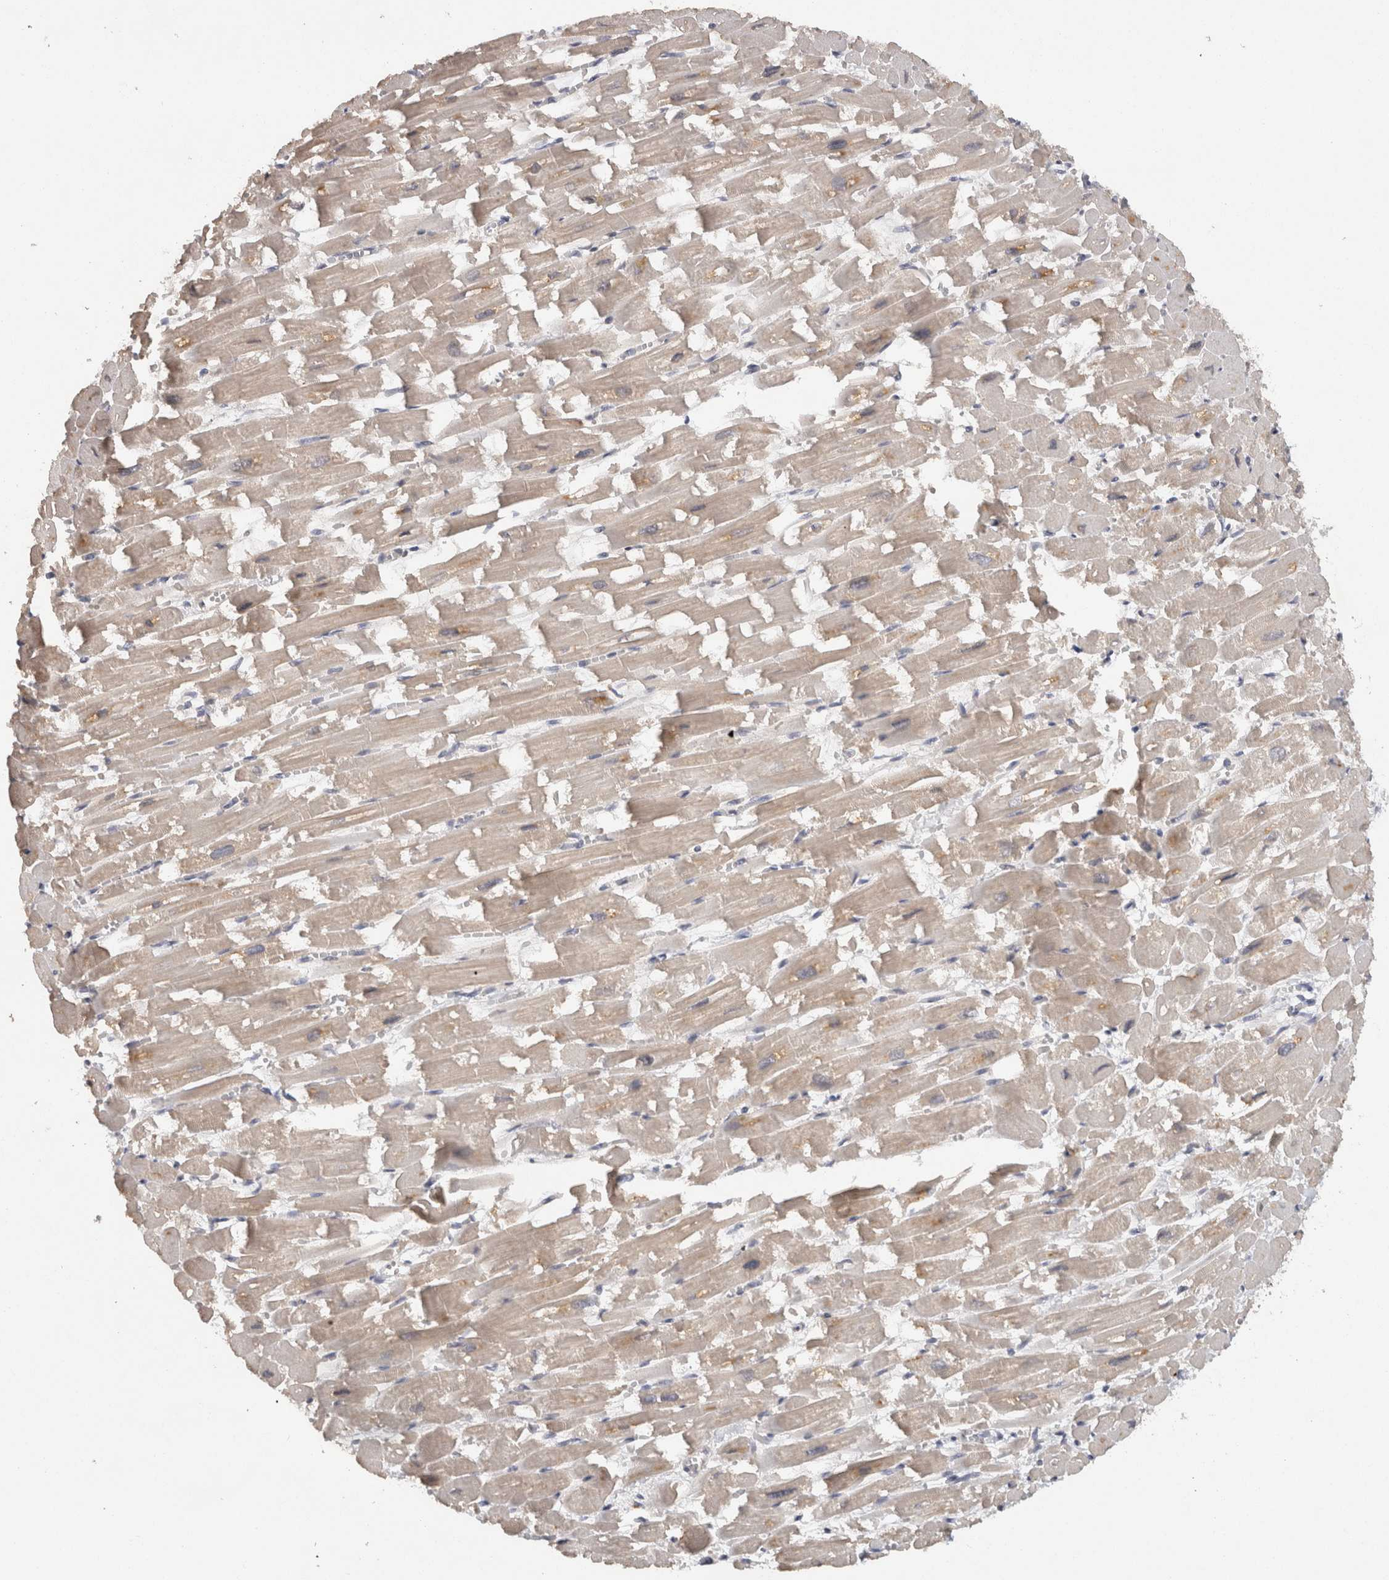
{"staining": {"intensity": "weak", "quantity": "25%-75%", "location": "cytoplasmic/membranous"}, "tissue": "heart muscle", "cell_type": "Cardiomyocytes", "image_type": "normal", "snomed": [{"axis": "morphology", "description": "Normal tissue, NOS"}, {"axis": "topography", "description": "Heart"}], "caption": "Heart muscle was stained to show a protein in brown. There is low levels of weak cytoplasmic/membranous positivity in approximately 25%-75% of cardiomyocytes. (IHC, brightfield microscopy, high magnification).", "gene": "ACAT2", "patient": {"sex": "male", "age": 54}}